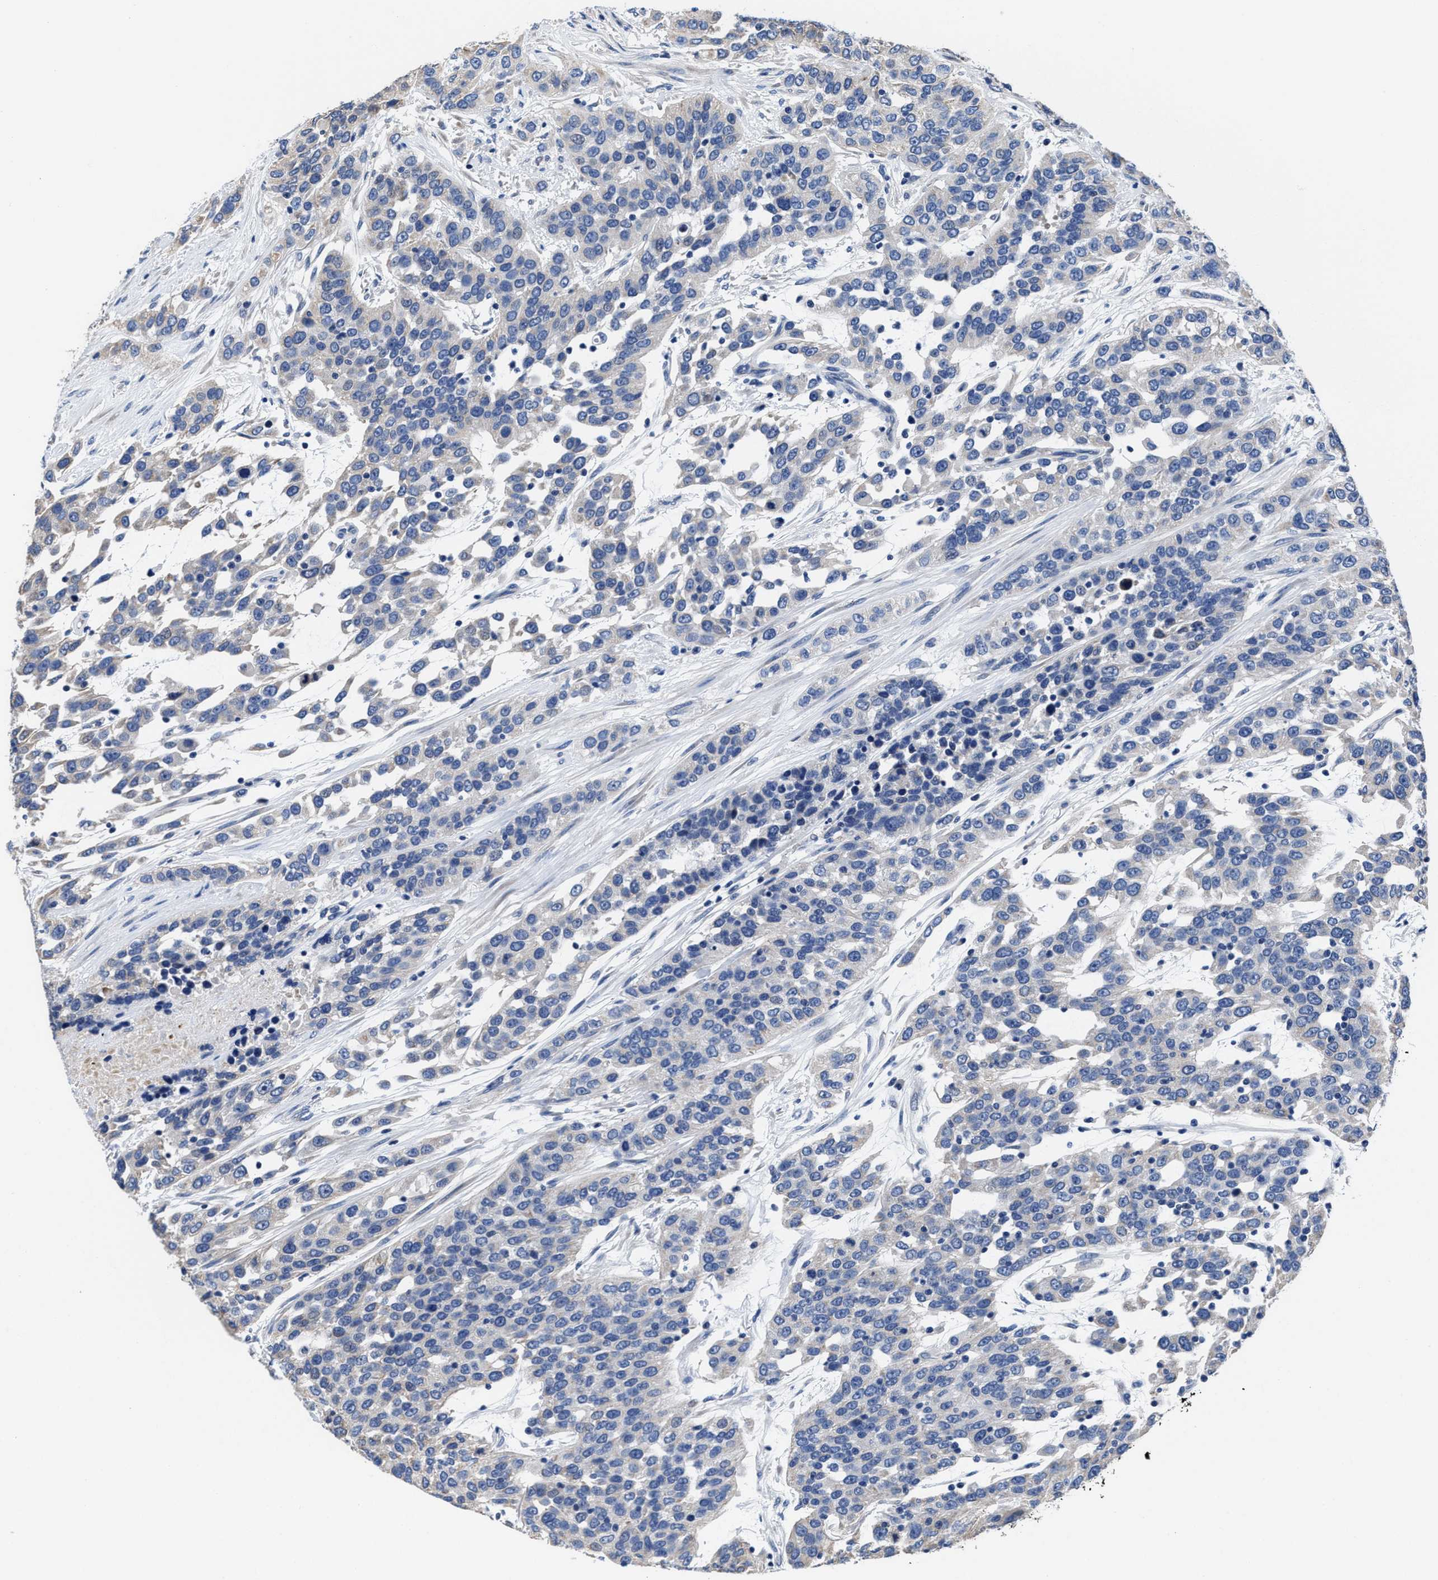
{"staining": {"intensity": "negative", "quantity": "none", "location": "none"}, "tissue": "urothelial cancer", "cell_type": "Tumor cells", "image_type": "cancer", "snomed": [{"axis": "morphology", "description": "Urothelial carcinoma, High grade"}, {"axis": "topography", "description": "Urinary bladder"}], "caption": "High power microscopy image of an IHC micrograph of urothelial cancer, revealing no significant staining in tumor cells.", "gene": "HOOK1", "patient": {"sex": "female", "age": 80}}